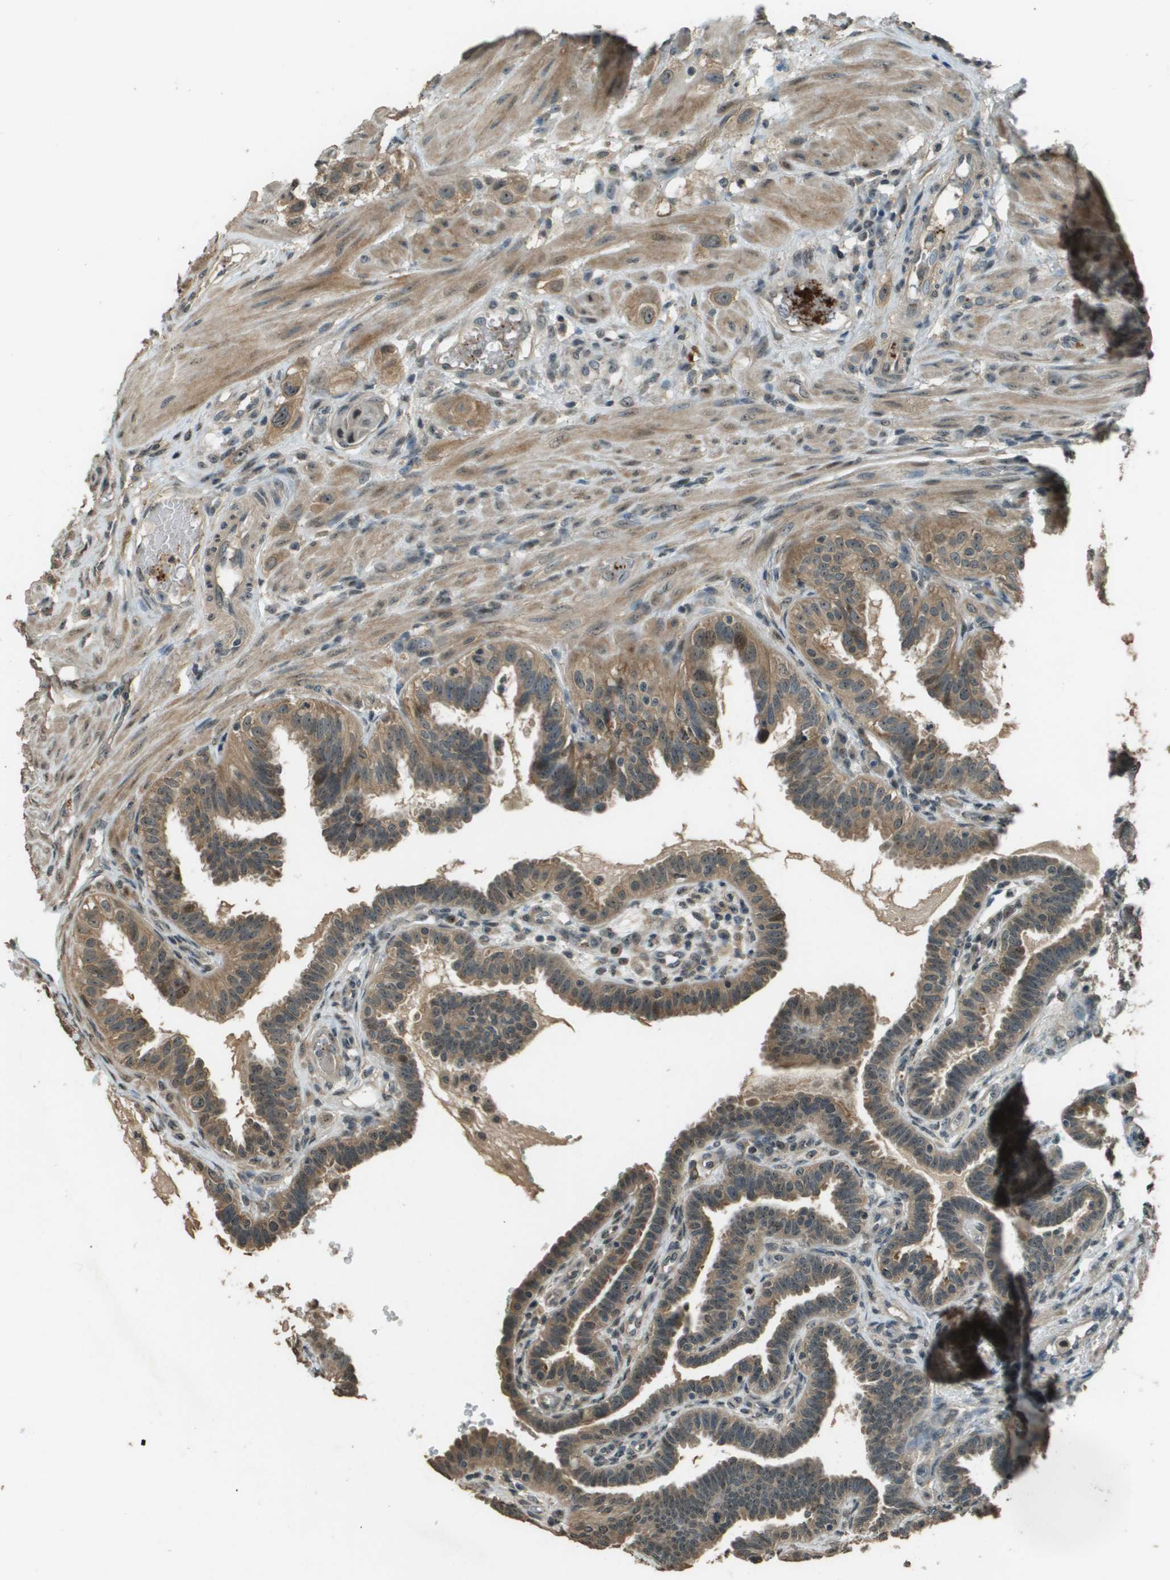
{"staining": {"intensity": "moderate", "quantity": ">75%", "location": "cytoplasmic/membranous"}, "tissue": "fallopian tube", "cell_type": "Glandular cells", "image_type": "normal", "snomed": [{"axis": "morphology", "description": "Normal tissue, NOS"}, {"axis": "topography", "description": "Fallopian tube"}, {"axis": "topography", "description": "Placenta"}], "caption": "Immunohistochemistry (DAB (3,3'-diaminobenzidine)) staining of unremarkable fallopian tube reveals moderate cytoplasmic/membranous protein staining in about >75% of glandular cells. (DAB = brown stain, brightfield microscopy at high magnification).", "gene": "SDC3", "patient": {"sex": "female", "age": 34}}